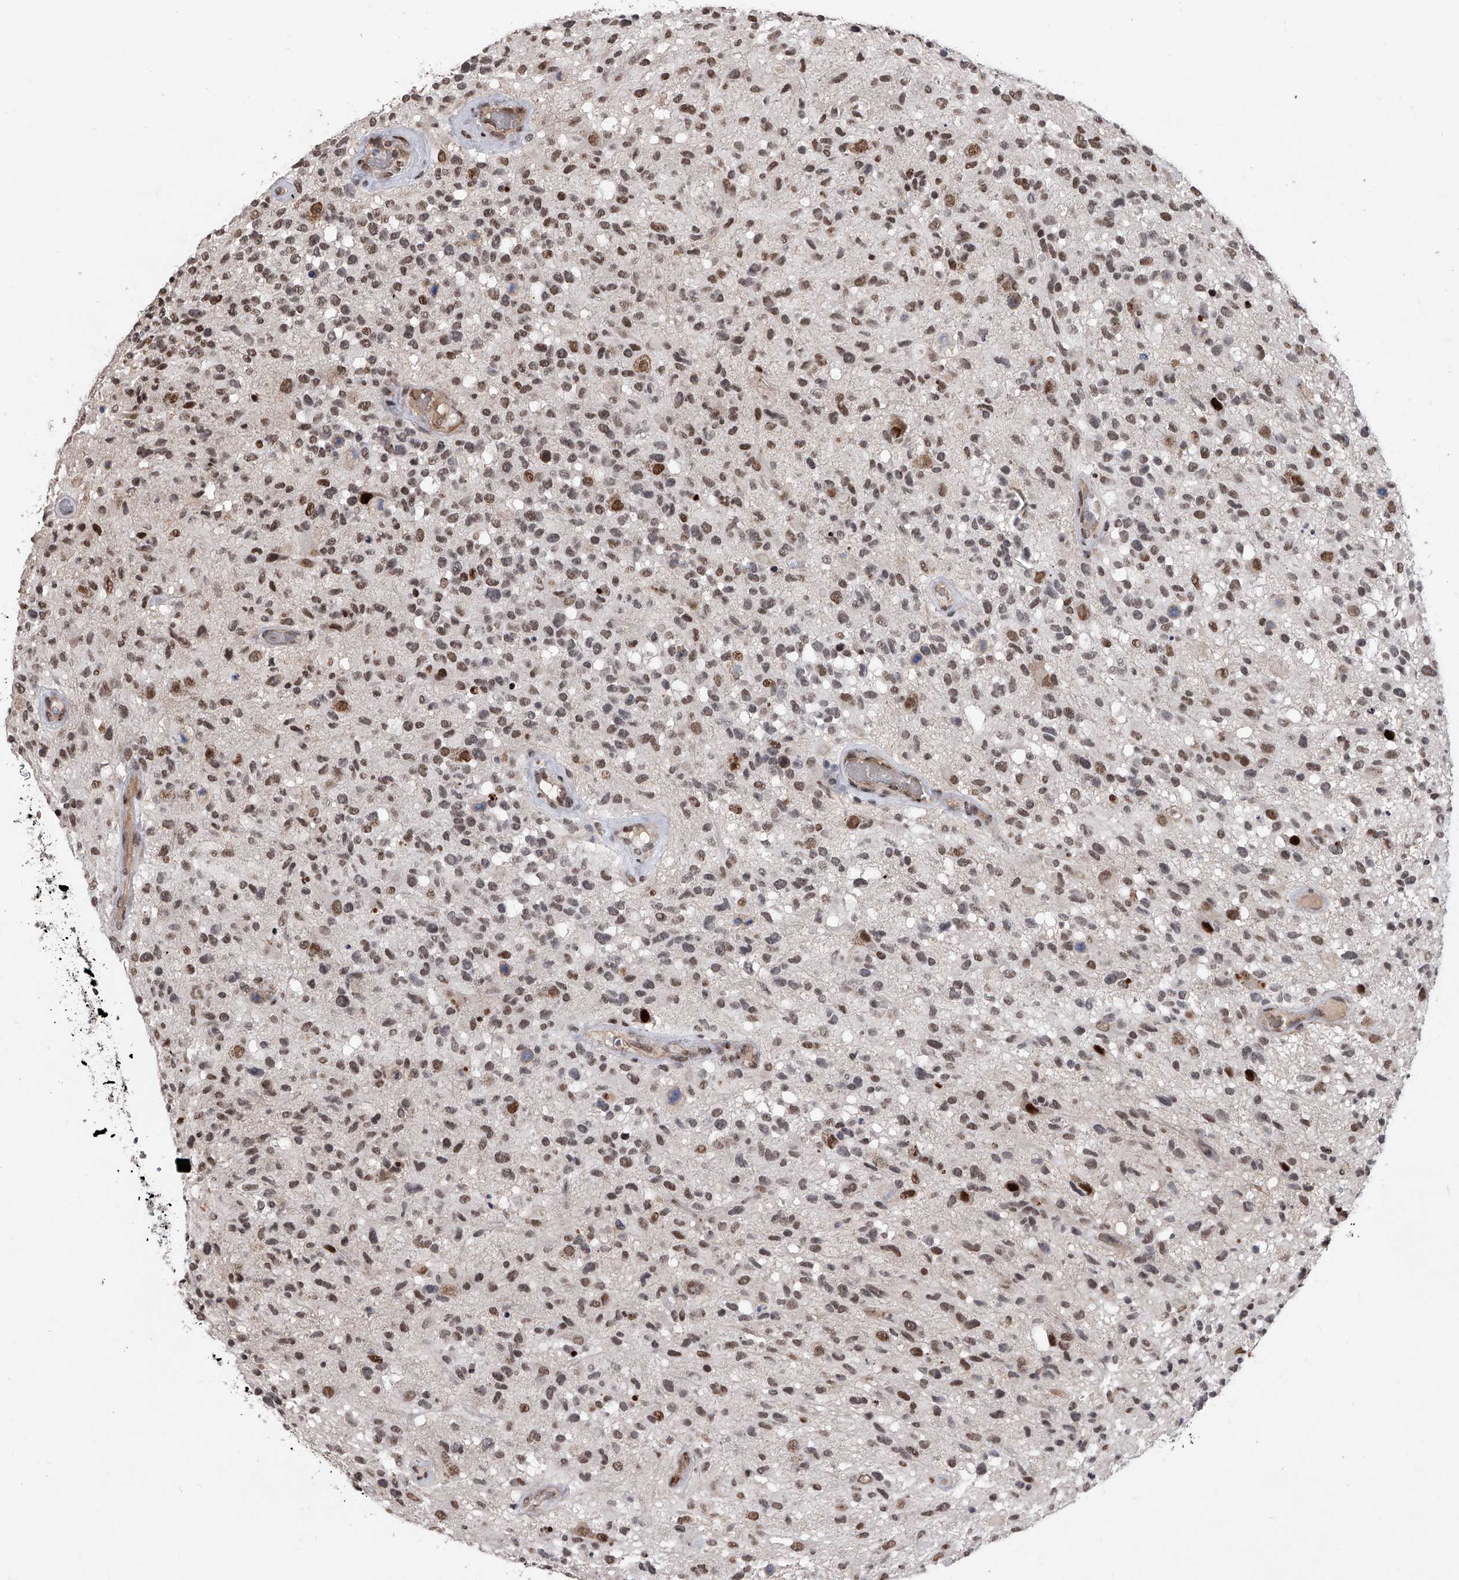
{"staining": {"intensity": "moderate", "quantity": "25%-75%", "location": "nuclear"}, "tissue": "glioma", "cell_type": "Tumor cells", "image_type": "cancer", "snomed": [{"axis": "morphology", "description": "Glioma, malignant, High grade"}, {"axis": "morphology", "description": "Glioblastoma, NOS"}, {"axis": "topography", "description": "Brain"}], "caption": "Protein analysis of malignant glioma (high-grade) tissue reveals moderate nuclear staining in approximately 25%-75% of tumor cells.", "gene": "ZNF426", "patient": {"sex": "male", "age": 60}}